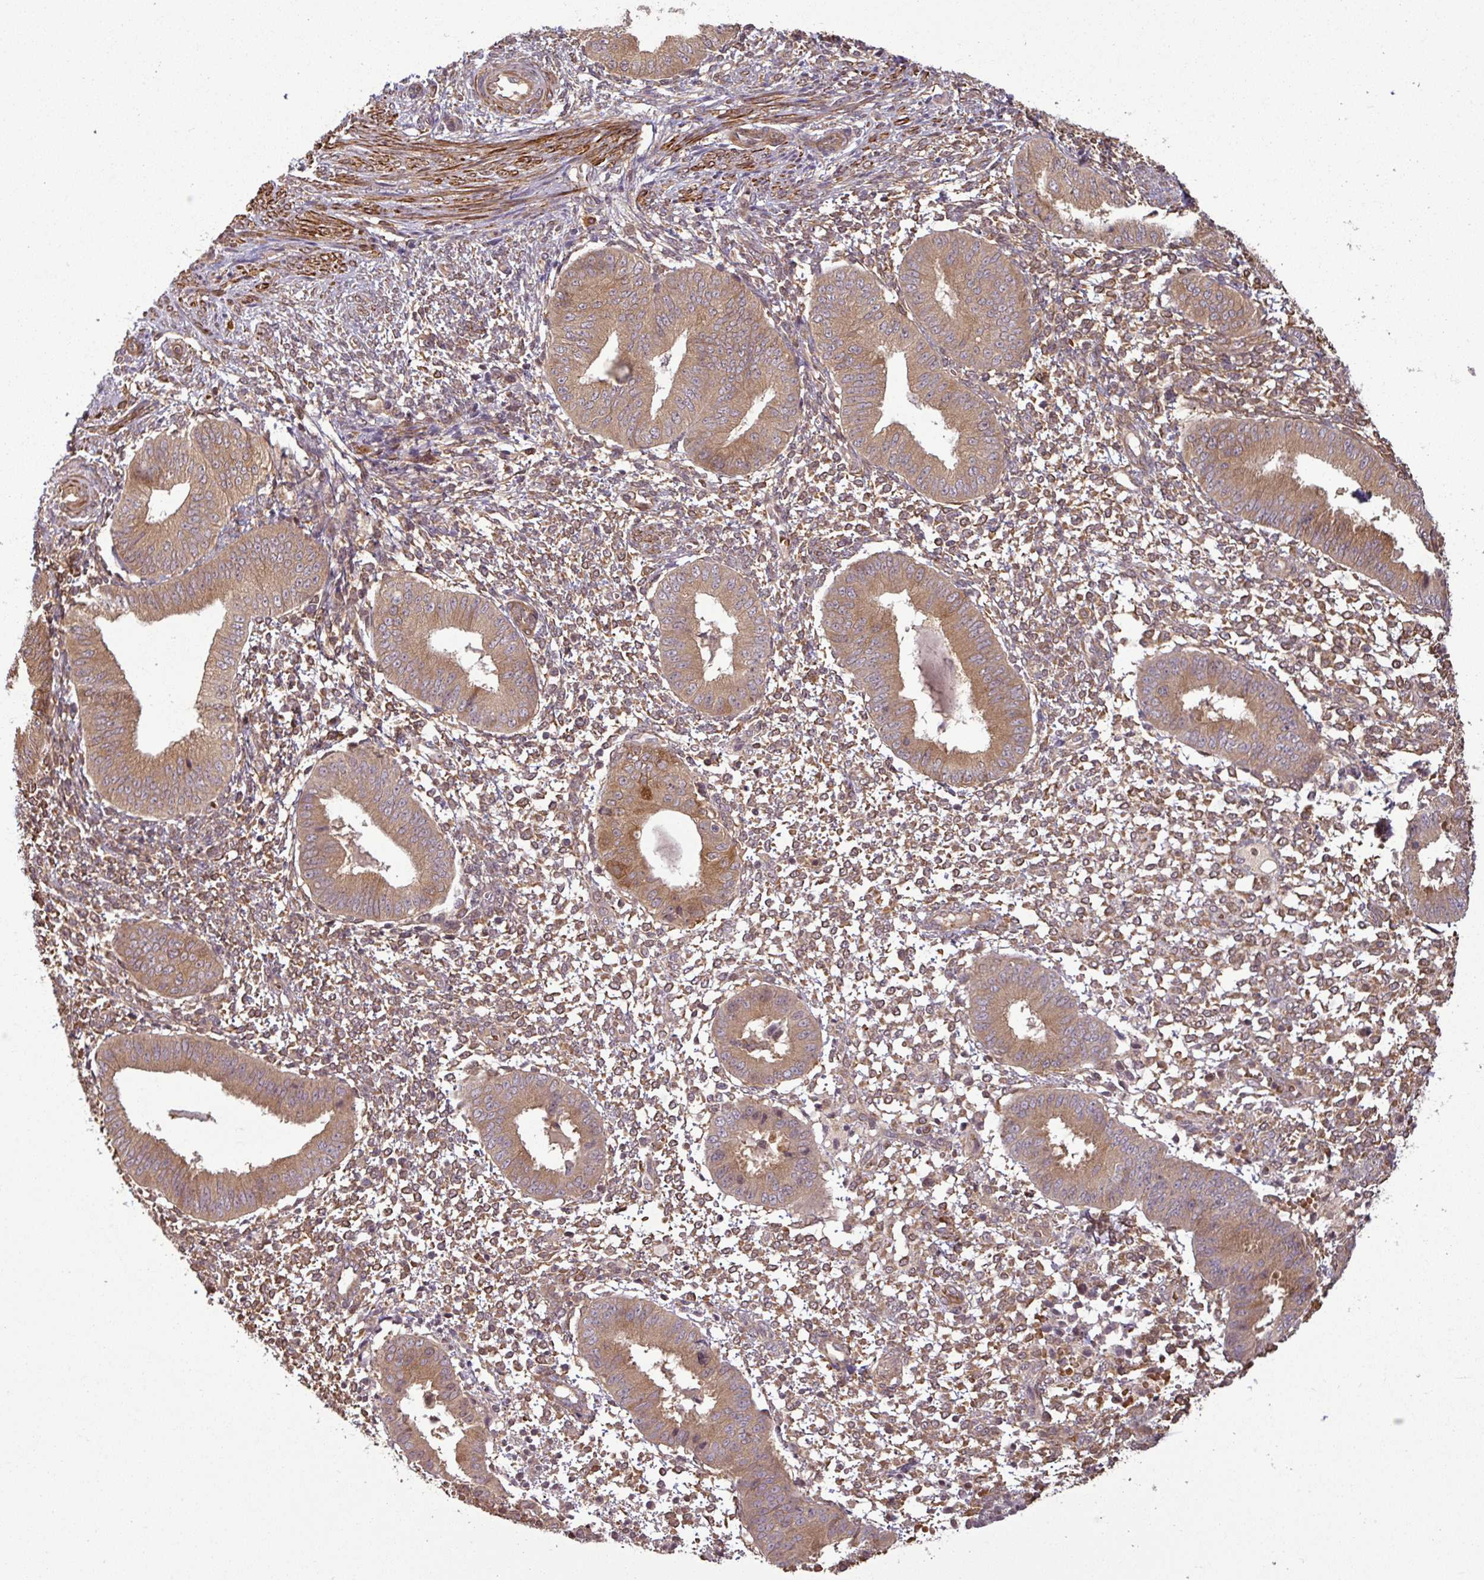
{"staining": {"intensity": "moderate", "quantity": "25%-75%", "location": "cytoplasmic/membranous"}, "tissue": "endometrium", "cell_type": "Cells in endometrial stroma", "image_type": "normal", "snomed": [{"axis": "morphology", "description": "Normal tissue, NOS"}, {"axis": "topography", "description": "Endometrium"}], "caption": "Protein staining by immunohistochemistry (IHC) shows moderate cytoplasmic/membranous expression in about 25%-75% of cells in endometrial stroma in benign endometrium.", "gene": "MAP3K6", "patient": {"sex": "female", "age": 49}}